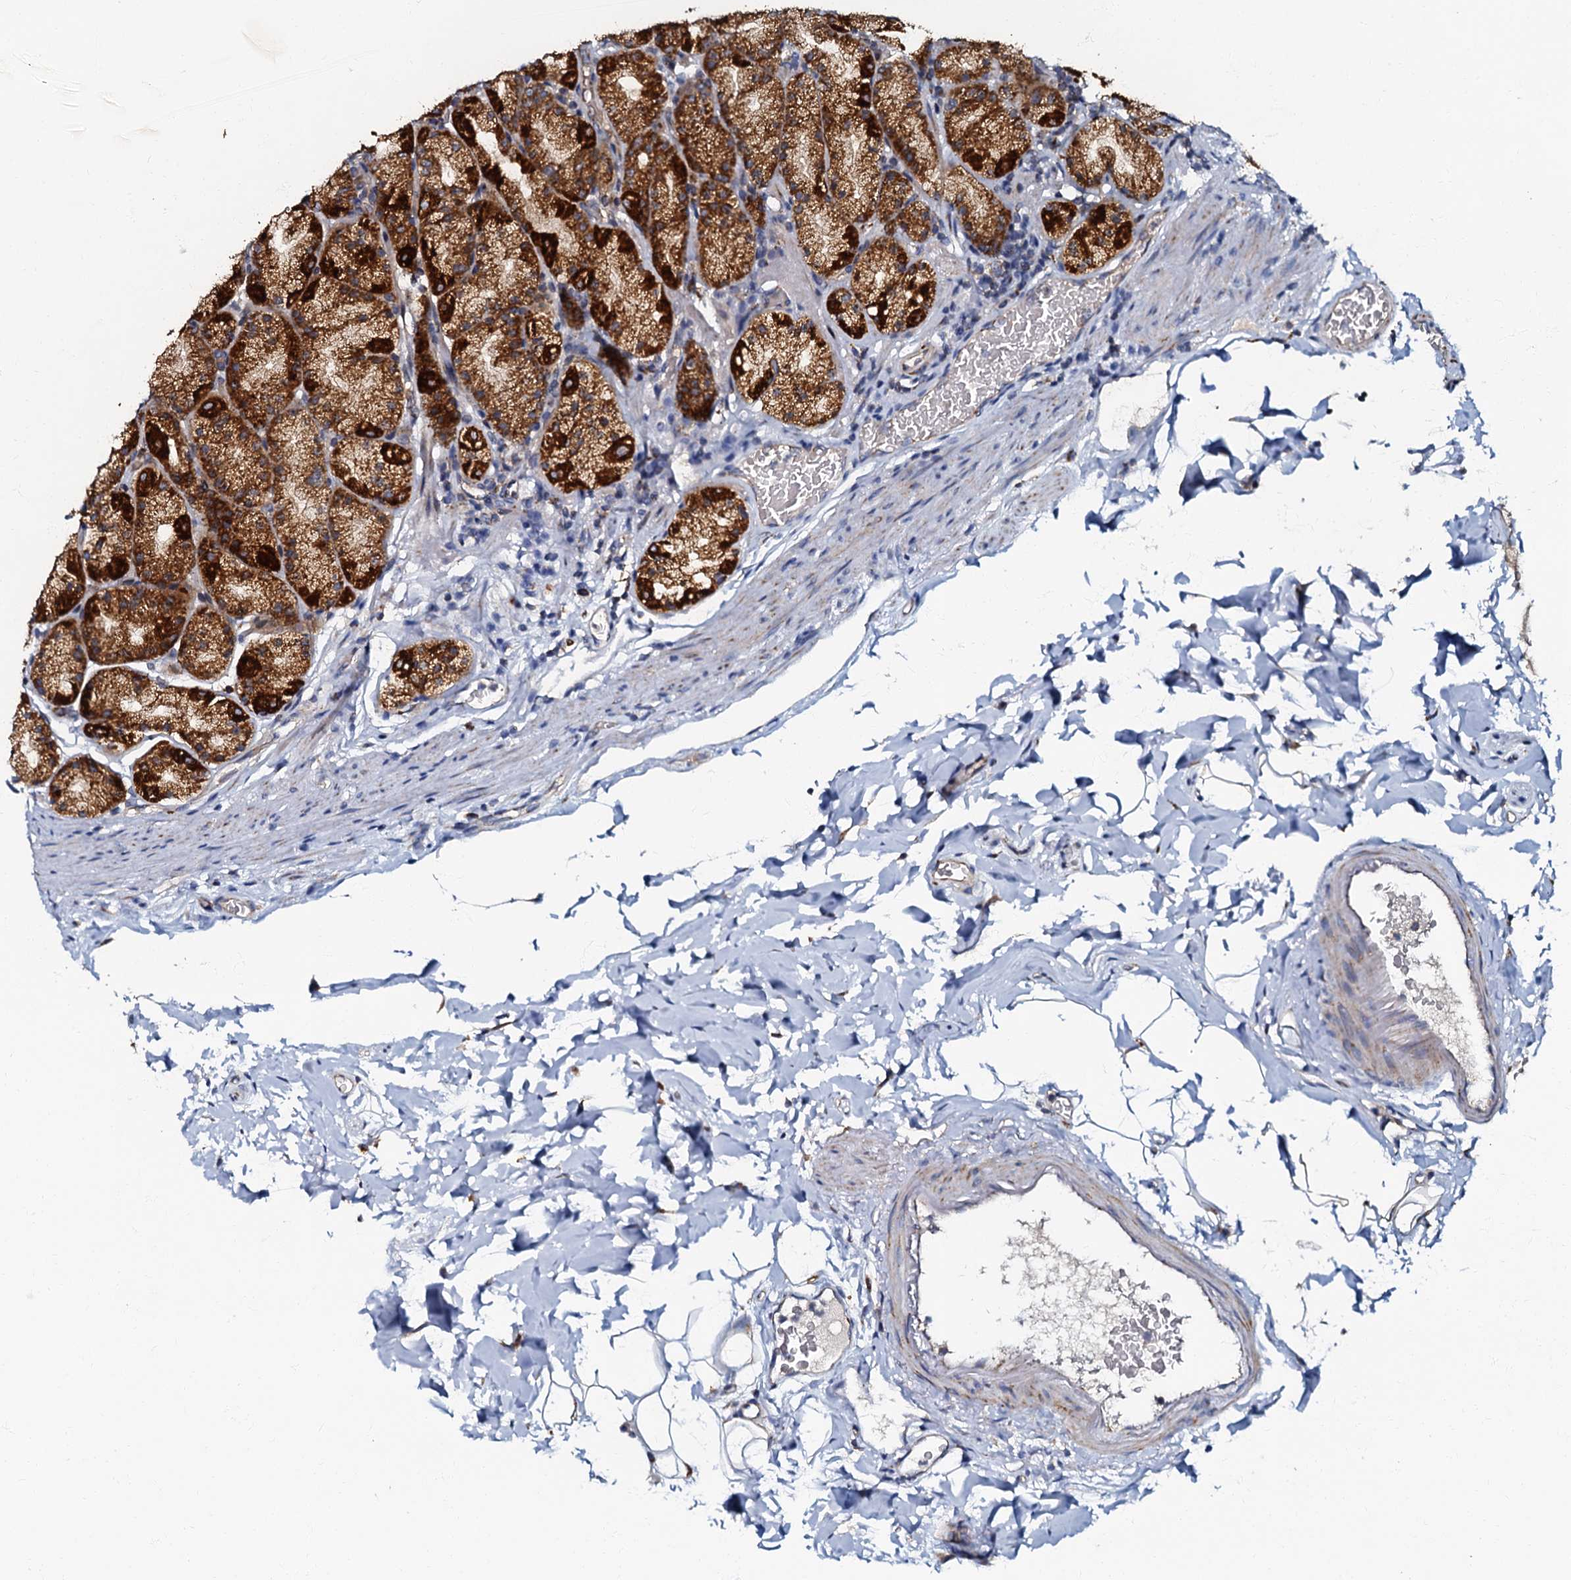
{"staining": {"intensity": "strong", "quantity": ">75%", "location": "cytoplasmic/membranous"}, "tissue": "stomach", "cell_type": "Glandular cells", "image_type": "normal", "snomed": [{"axis": "morphology", "description": "Normal tissue, NOS"}, {"axis": "topography", "description": "Stomach, upper"}], "caption": "Protein staining shows strong cytoplasmic/membranous positivity in approximately >75% of glandular cells in unremarkable stomach.", "gene": "NDUFA12", "patient": {"sex": "male", "age": 68}}